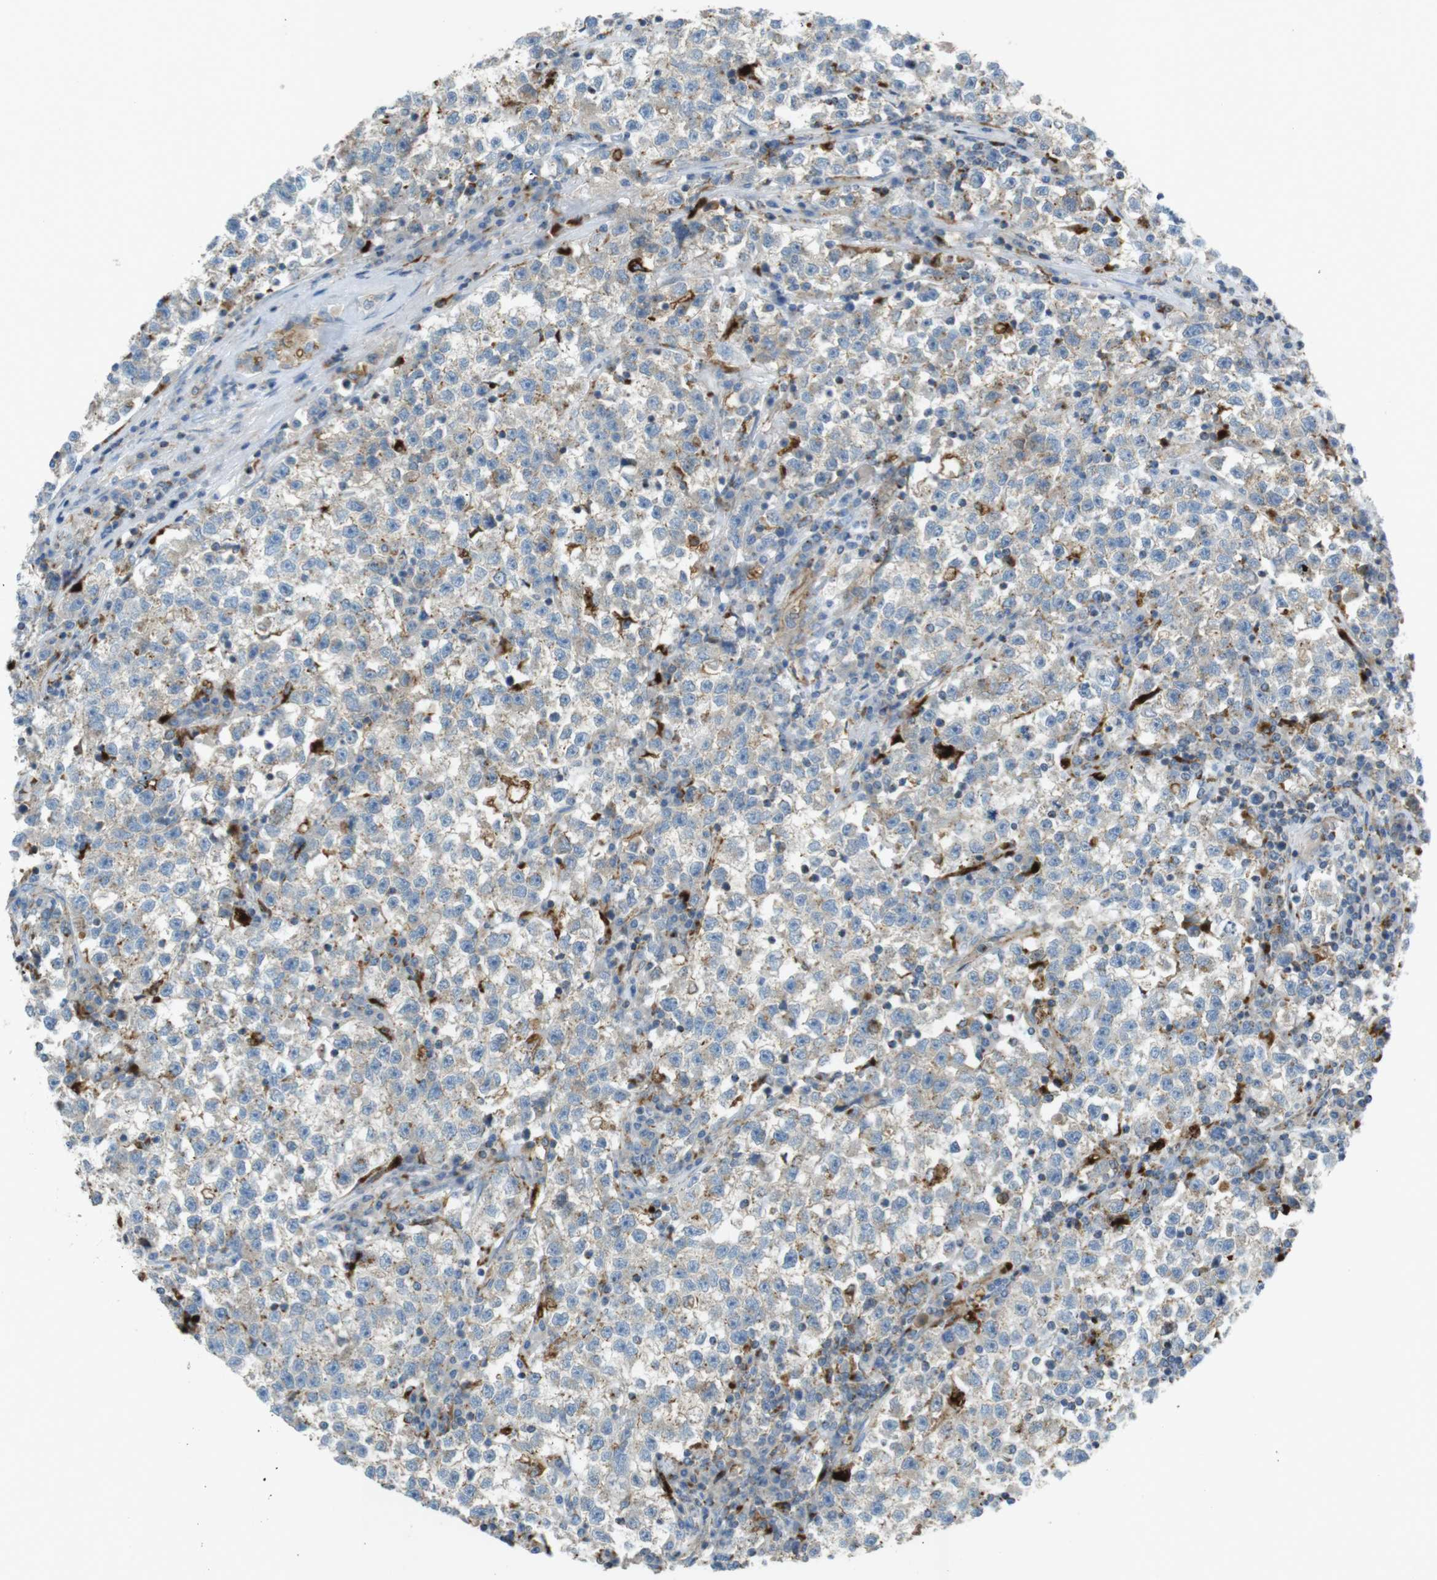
{"staining": {"intensity": "moderate", "quantity": "<25%", "location": "cytoplasmic/membranous"}, "tissue": "testis cancer", "cell_type": "Tumor cells", "image_type": "cancer", "snomed": [{"axis": "morphology", "description": "Seminoma, NOS"}, {"axis": "topography", "description": "Testis"}], "caption": "This photomicrograph reveals testis cancer (seminoma) stained with IHC to label a protein in brown. The cytoplasmic/membranous of tumor cells show moderate positivity for the protein. Nuclei are counter-stained blue.", "gene": "LAMP1", "patient": {"sex": "male", "age": 22}}